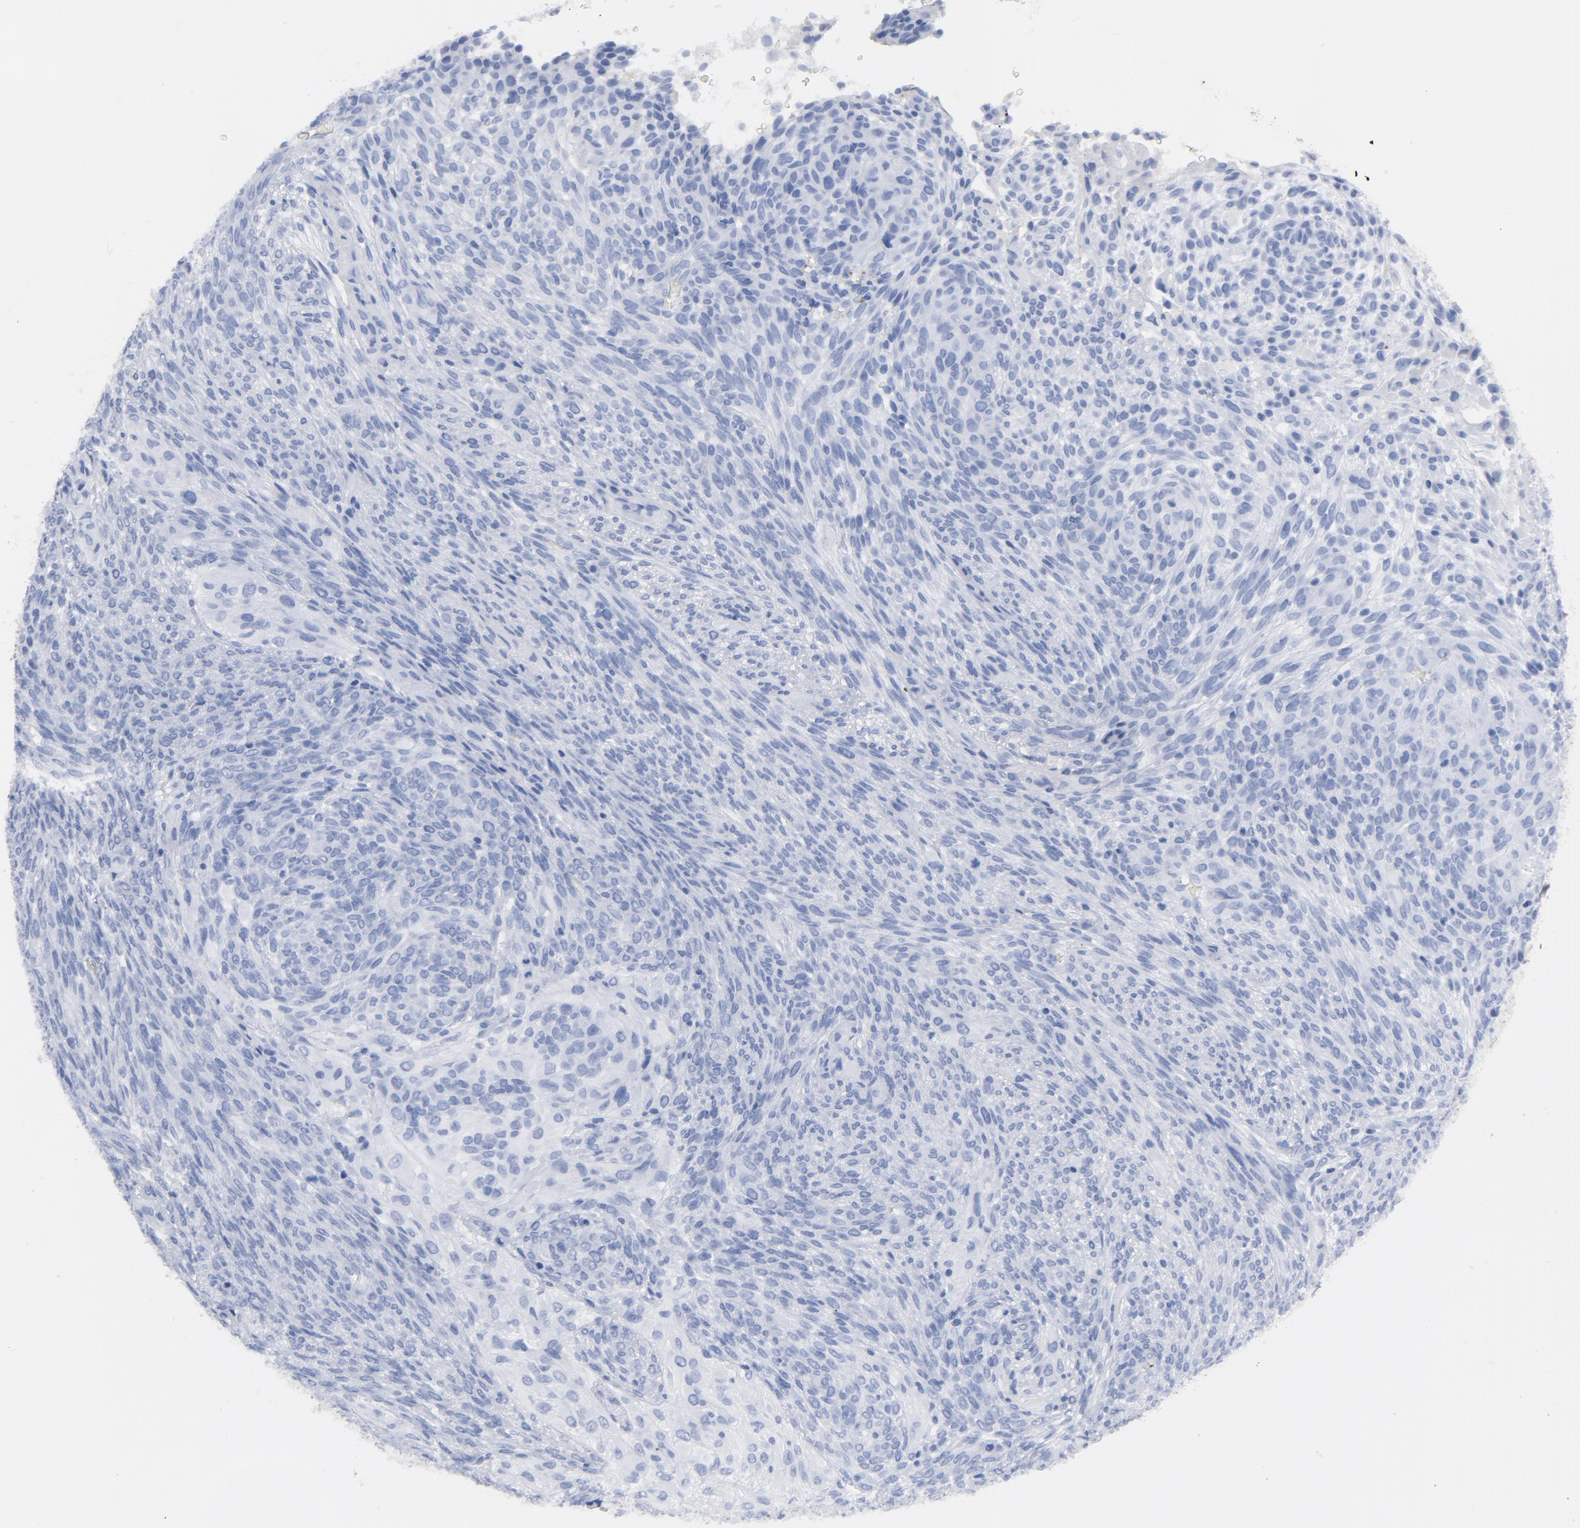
{"staining": {"intensity": "negative", "quantity": "none", "location": "none"}, "tissue": "glioma", "cell_type": "Tumor cells", "image_type": "cancer", "snomed": [{"axis": "morphology", "description": "Glioma, malignant, High grade"}, {"axis": "topography", "description": "Cerebral cortex"}], "caption": "This is a histopathology image of IHC staining of malignant glioma (high-grade), which shows no staining in tumor cells.", "gene": "TSPAN6", "patient": {"sex": "female", "age": 55}}